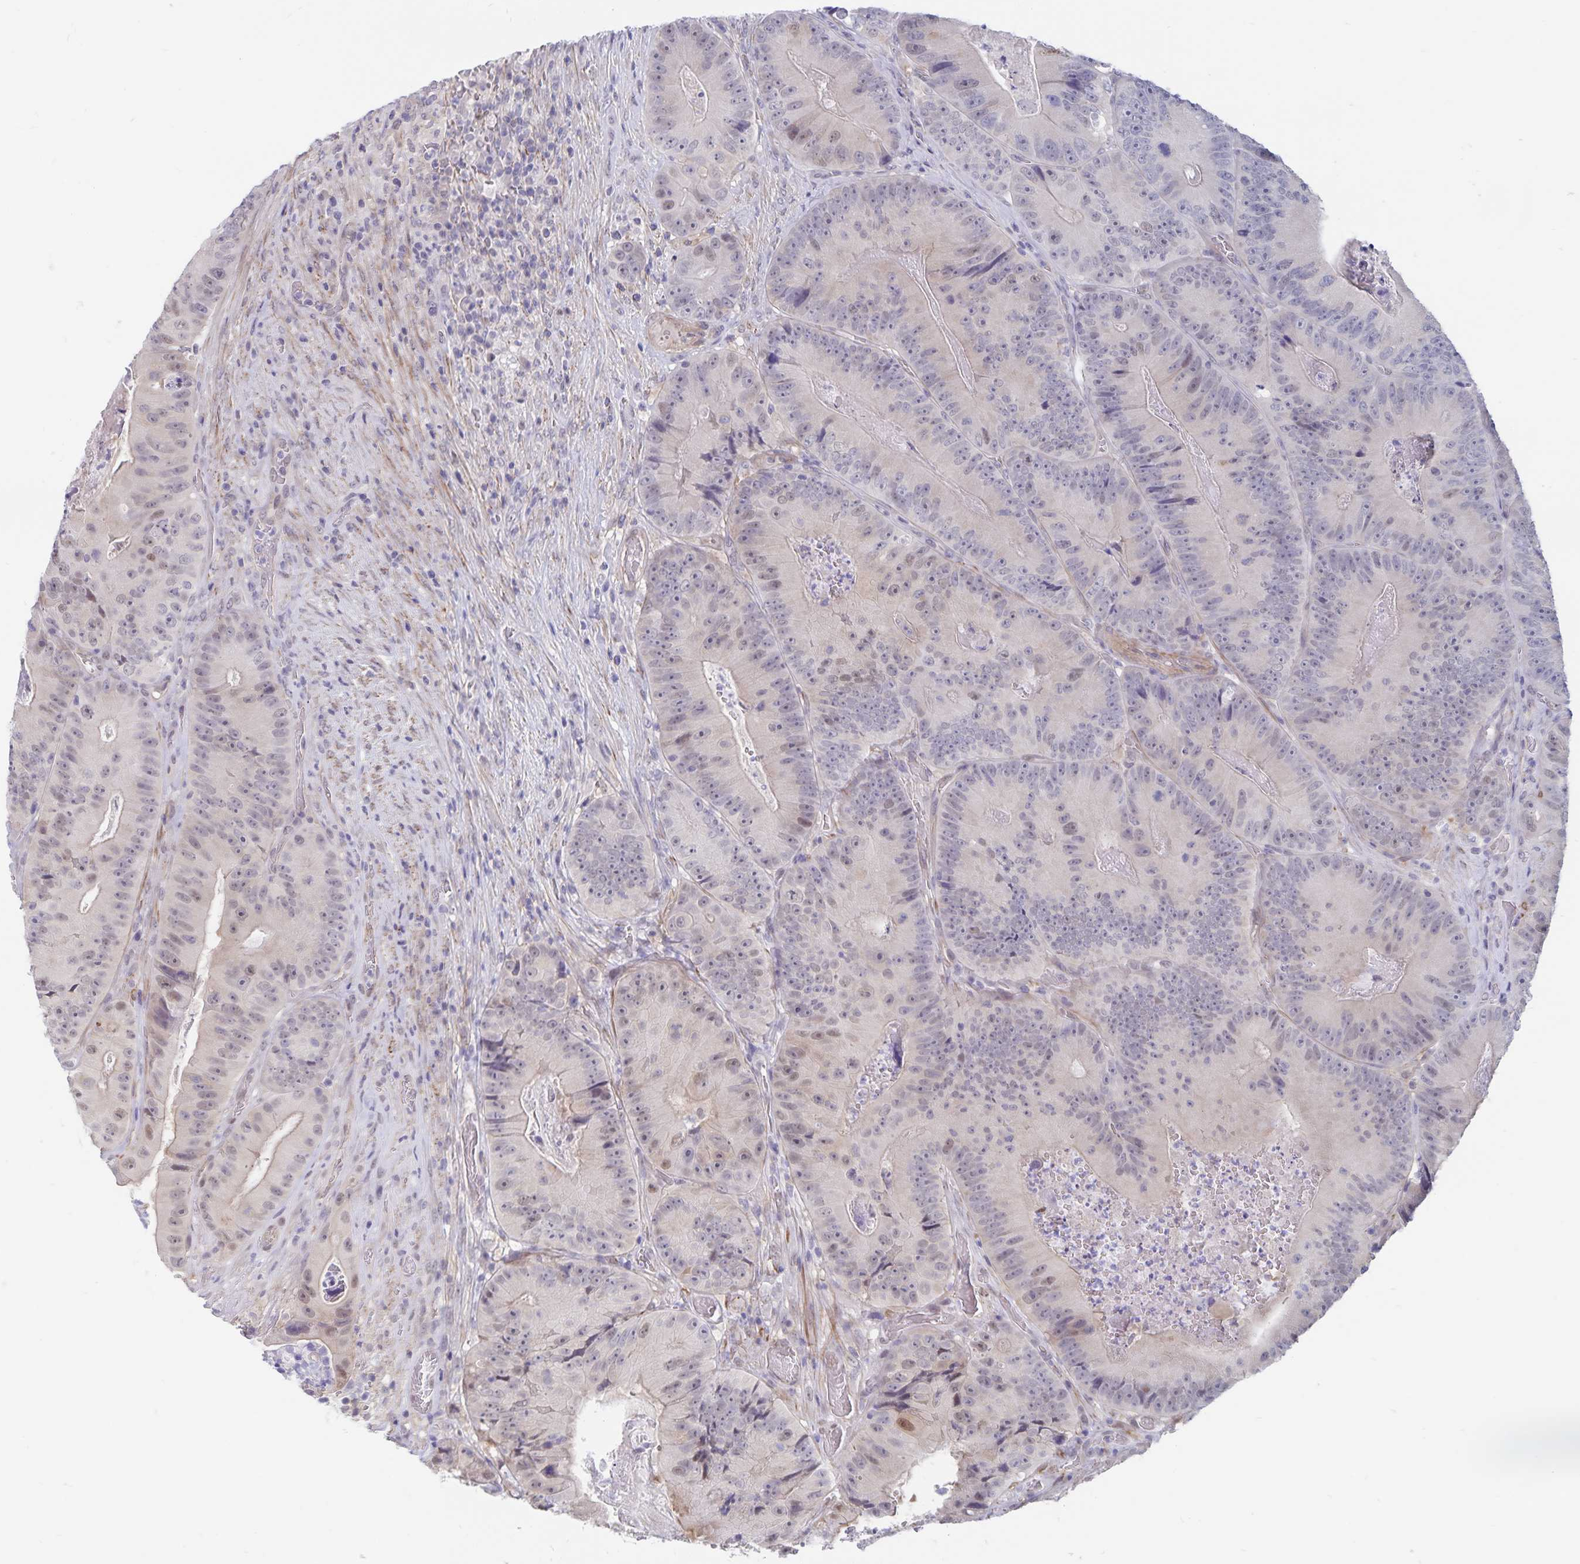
{"staining": {"intensity": "weak", "quantity": "<25%", "location": "nuclear"}, "tissue": "colorectal cancer", "cell_type": "Tumor cells", "image_type": "cancer", "snomed": [{"axis": "morphology", "description": "Adenocarcinoma, NOS"}, {"axis": "topography", "description": "Colon"}], "caption": "An IHC histopathology image of colorectal adenocarcinoma is shown. There is no staining in tumor cells of colorectal adenocarcinoma.", "gene": "BAG6", "patient": {"sex": "female", "age": 86}}